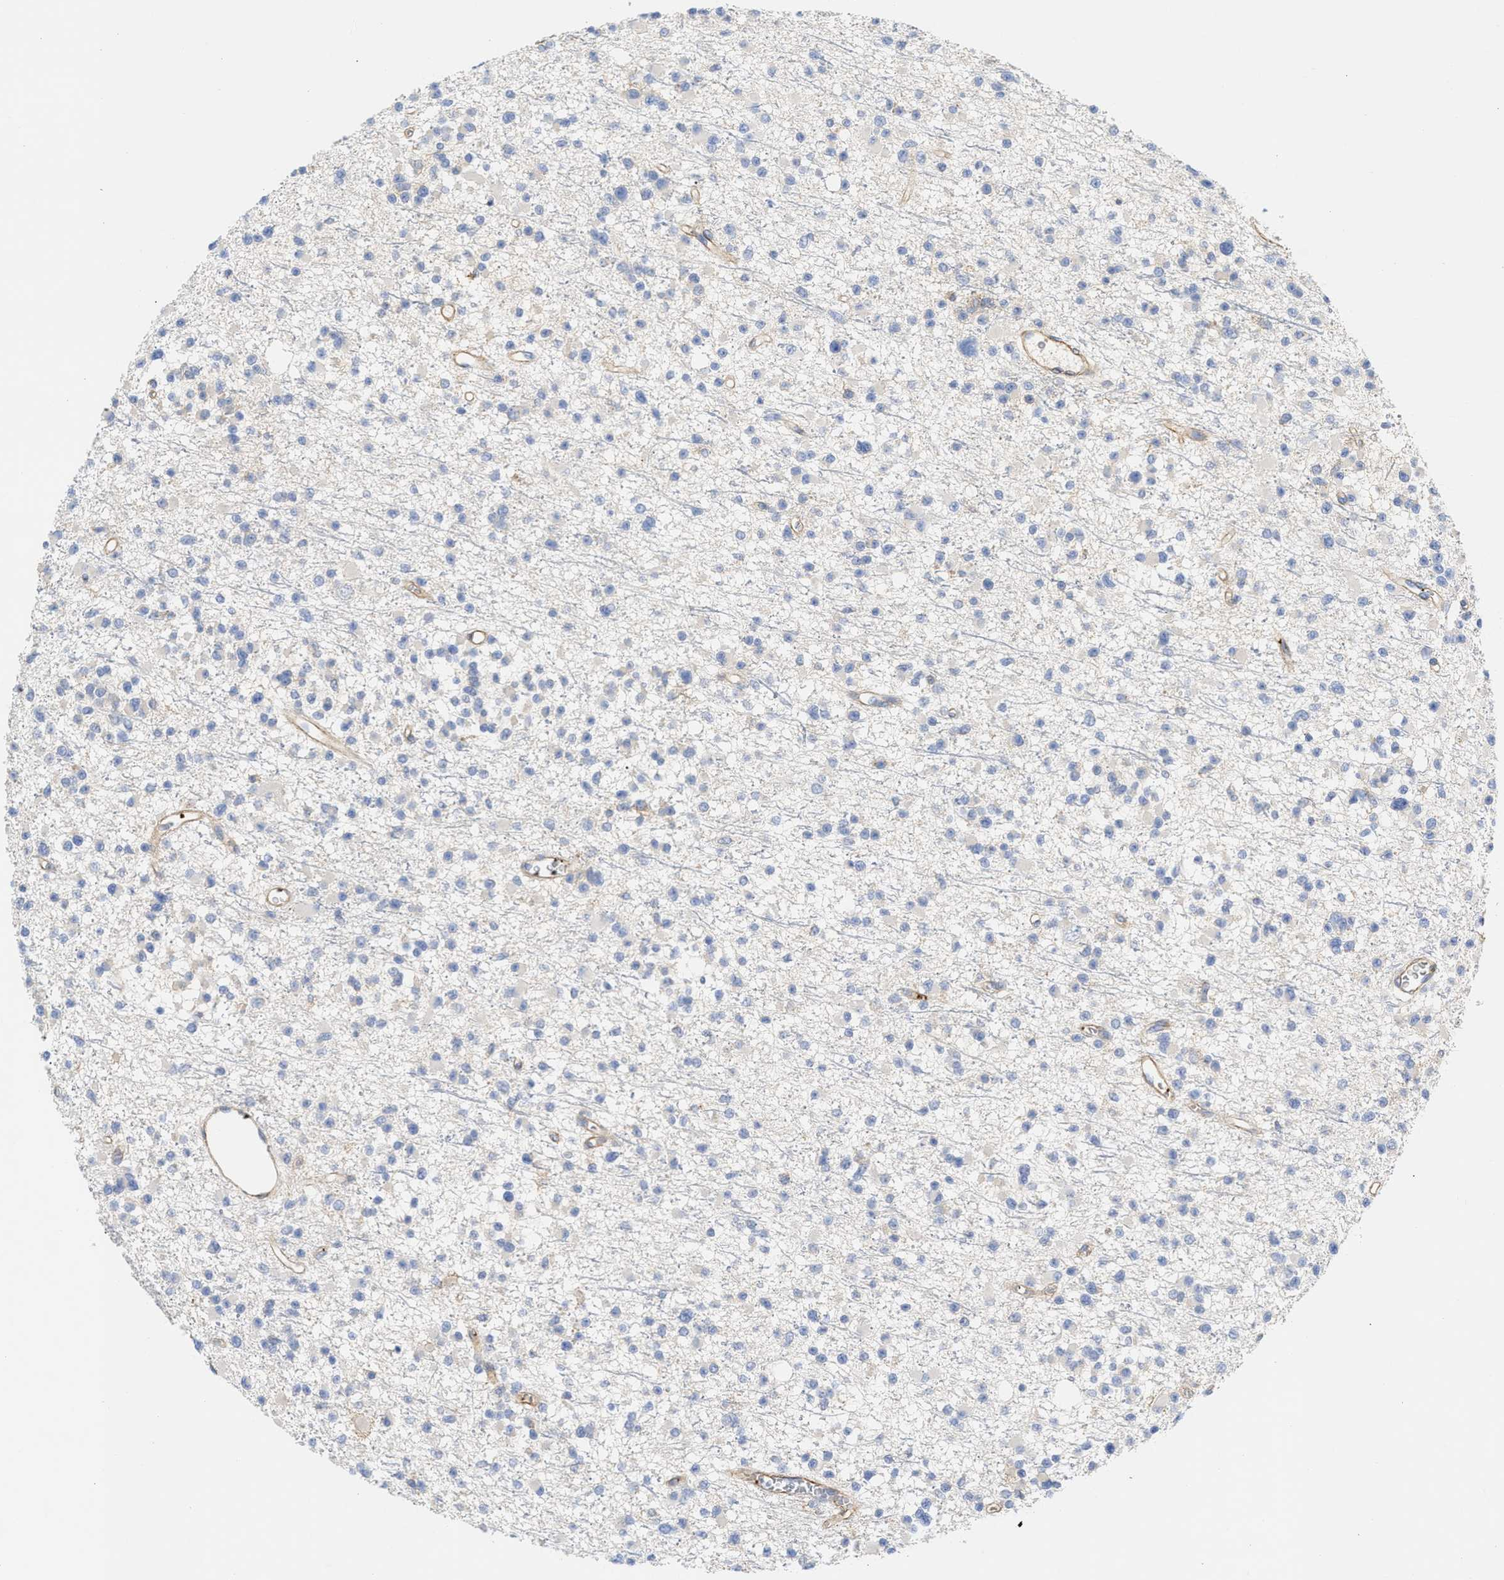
{"staining": {"intensity": "negative", "quantity": "none", "location": "none"}, "tissue": "glioma", "cell_type": "Tumor cells", "image_type": "cancer", "snomed": [{"axis": "morphology", "description": "Glioma, malignant, Low grade"}, {"axis": "topography", "description": "Brain"}], "caption": "Immunohistochemical staining of human malignant low-grade glioma exhibits no significant positivity in tumor cells. (Immunohistochemistry, brightfield microscopy, high magnification).", "gene": "HS3ST5", "patient": {"sex": "female", "age": 22}}